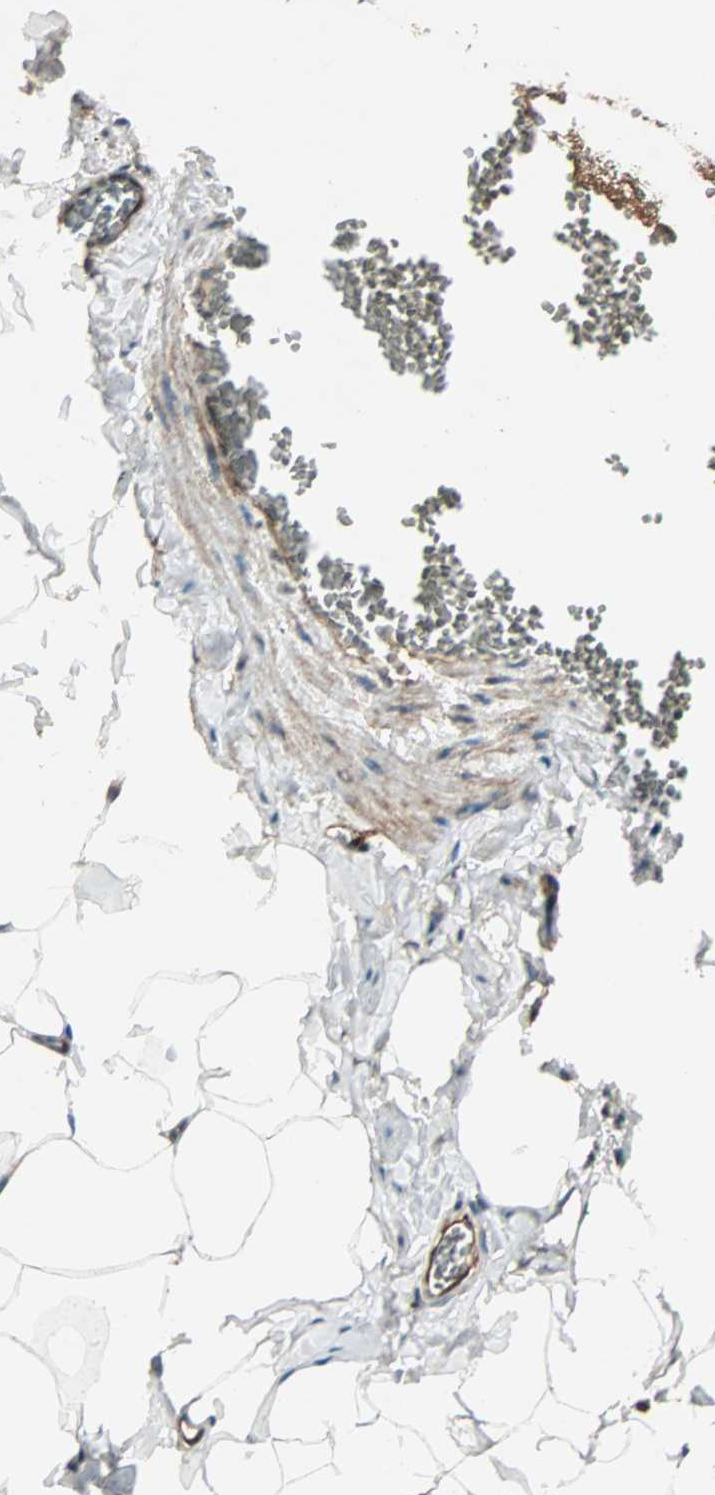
{"staining": {"intensity": "moderate", "quantity": ">75%", "location": "cytoplasmic/membranous"}, "tissue": "adipose tissue", "cell_type": "Adipocytes", "image_type": "normal", "snomed": [{"axis": "morphology", "description": "Normal tissue, NOS"}, {"axis": "topography", "description": "Vascular tissue"}], "caption": "Normal adipose tissue exhibits moderate cytoplasmic/membranous expression in about >75% of adipocytes Nuclei are stained in blue..", "gene": "GCK", "patient": {"sex": "male", "age": 41}}